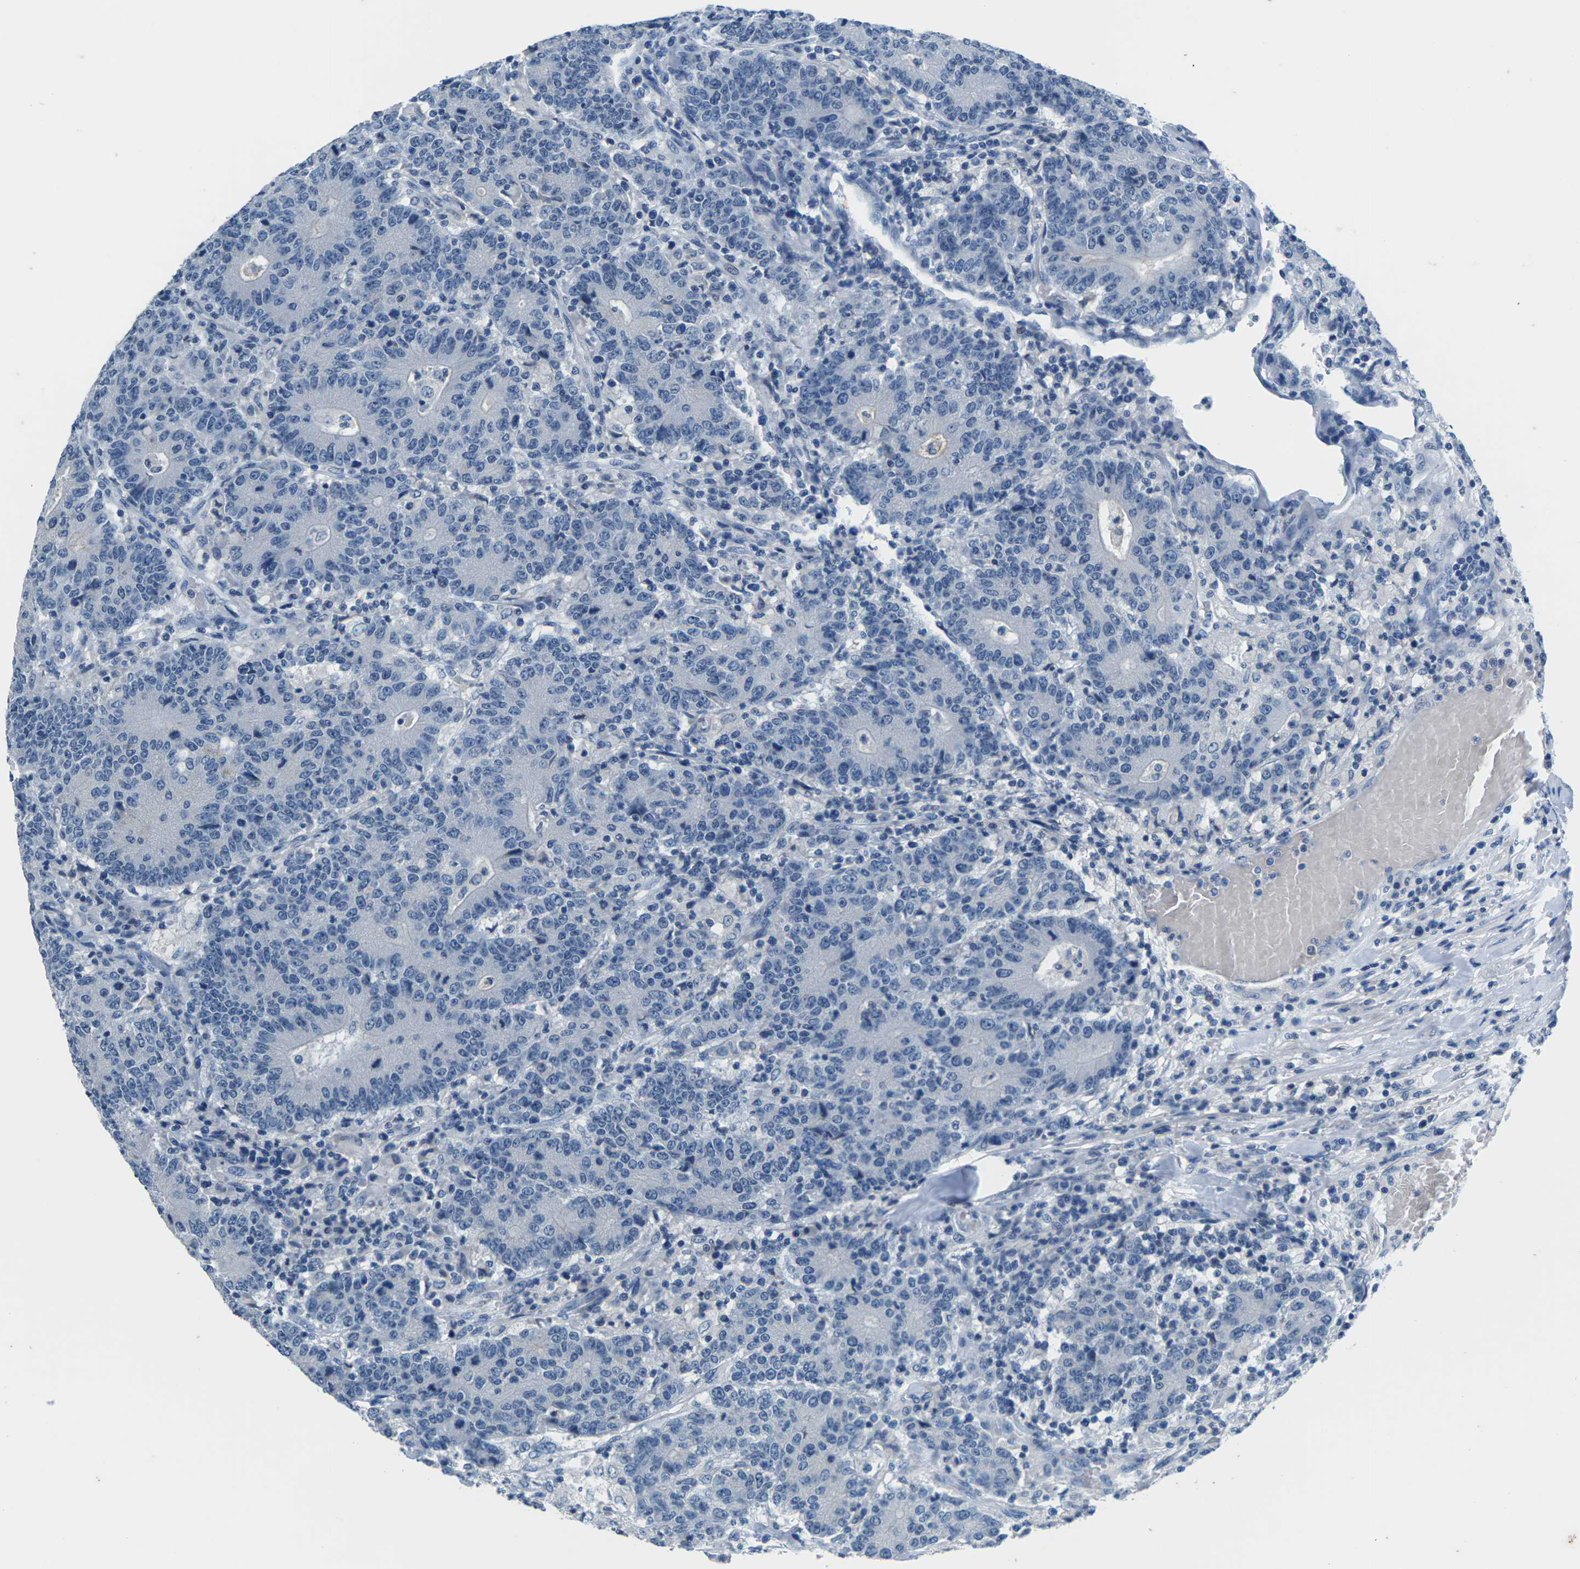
{"staining": {"intensity": "negative", "quantity": "none", "location": "none"}, "tissue": "colorectal cancer", "cell_type": "Tumor cells", "image_type": "cancer", "snomed": [{"axis": "morphology", "description": "Normal tissue, NOS"}, {"axis": "morphology", "description": "Adenocarcinoma, NOS"}, {"axis": "topography", "description": "Colon"}], "caption": "Histopathology image shows no significant protein positivity in tumor cells of colorectal cancer (adenocarcinoma).", "gene": "UMOD", "patient": {"sex": "female", "age": 75}}